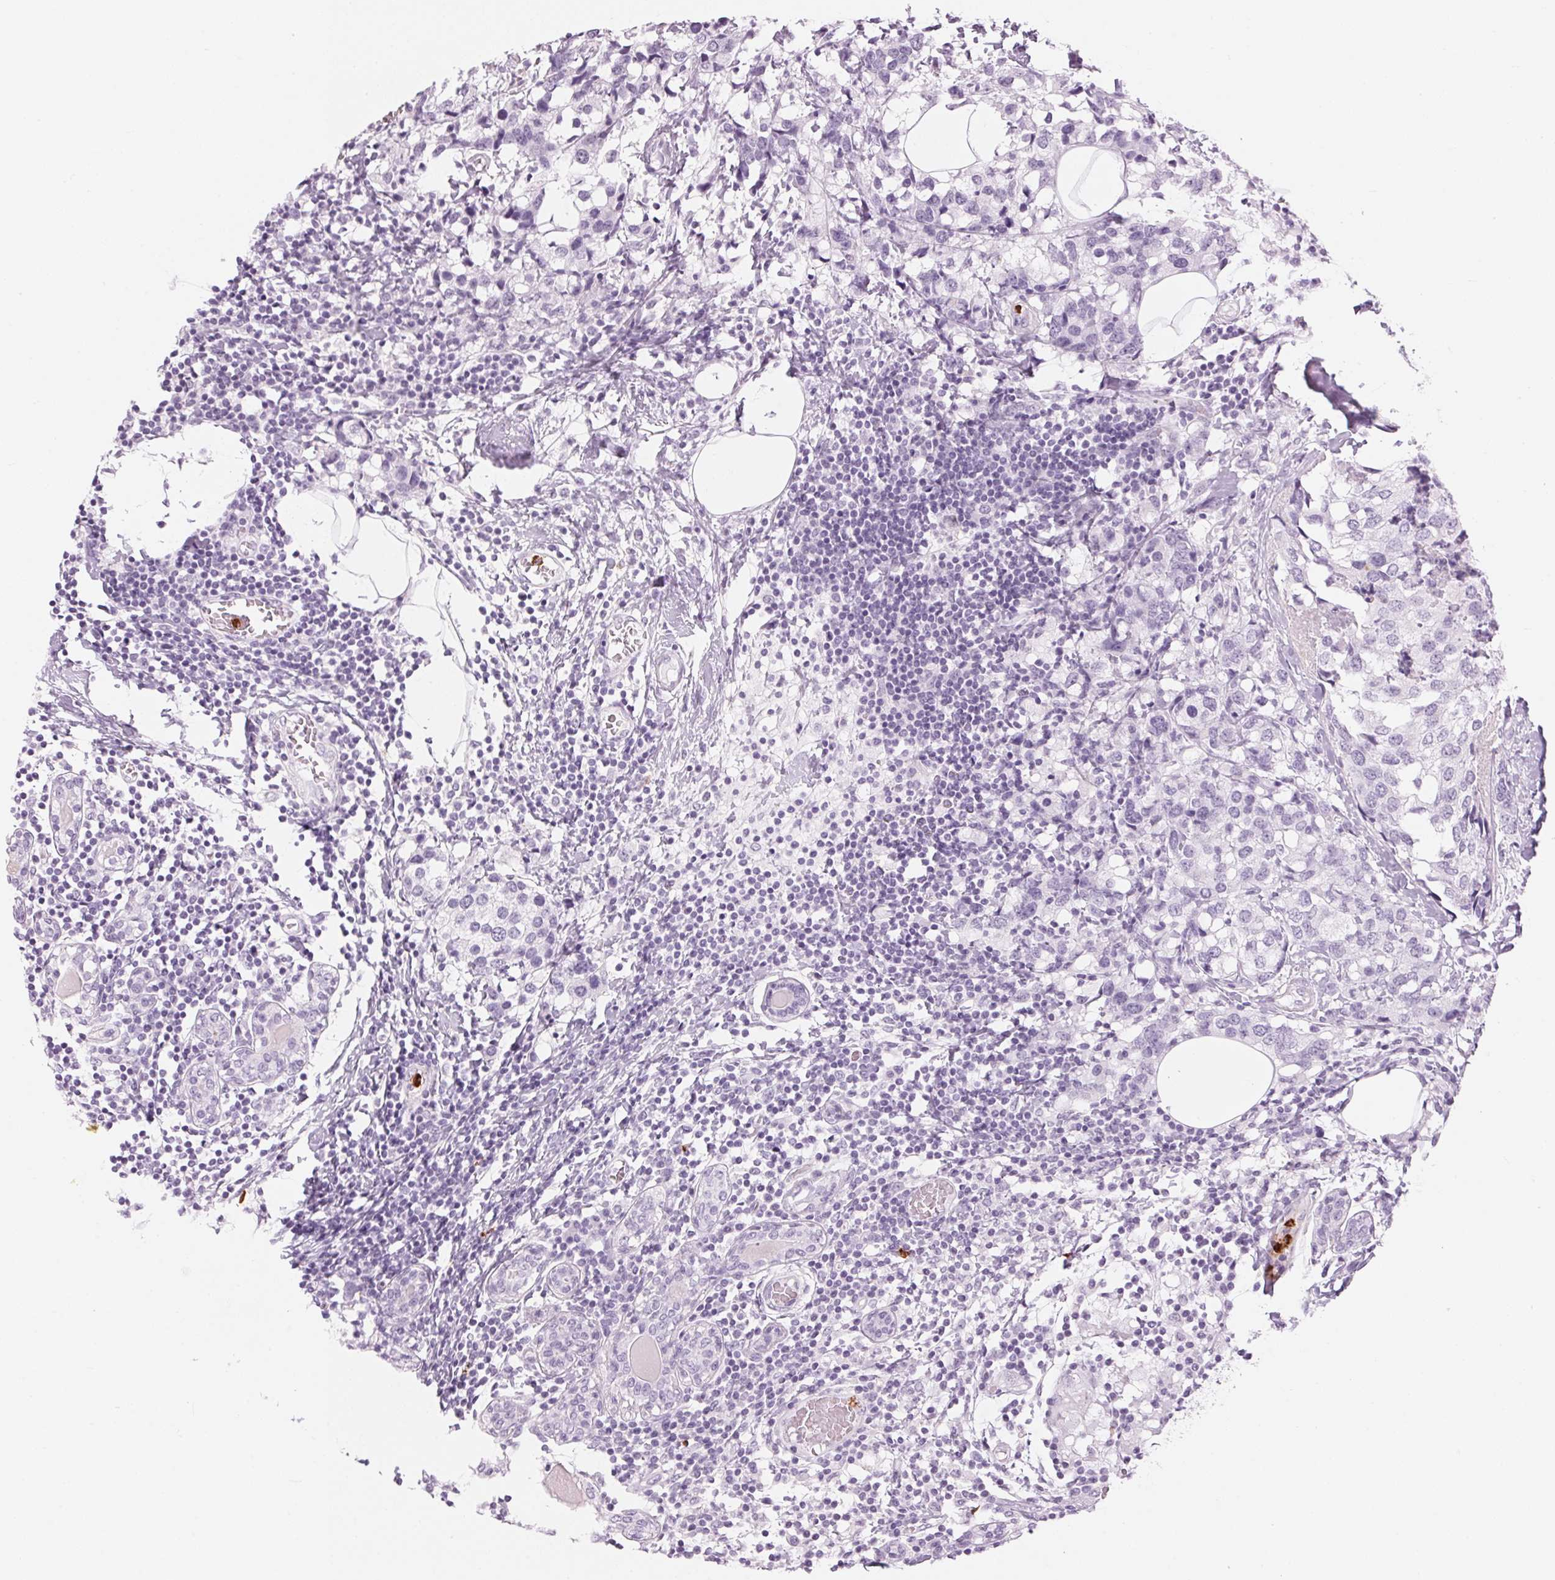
{"staining": {"intensity": "negative", "quantity": "none", "location": "none"}, "tissue": "breast cancer", "cell_type": "Tumor cells", "image_type": "cancer", "snomed": [{"axis": "morphology", "description": "Lobular carcinoma"}, {"axis": "topography", "description": "Breast"}], "caption": "Tumor cells show no significant protein expression in breast cancer.", "gene": "KLK7", "patient": {"sex": "female", "age": 59}}